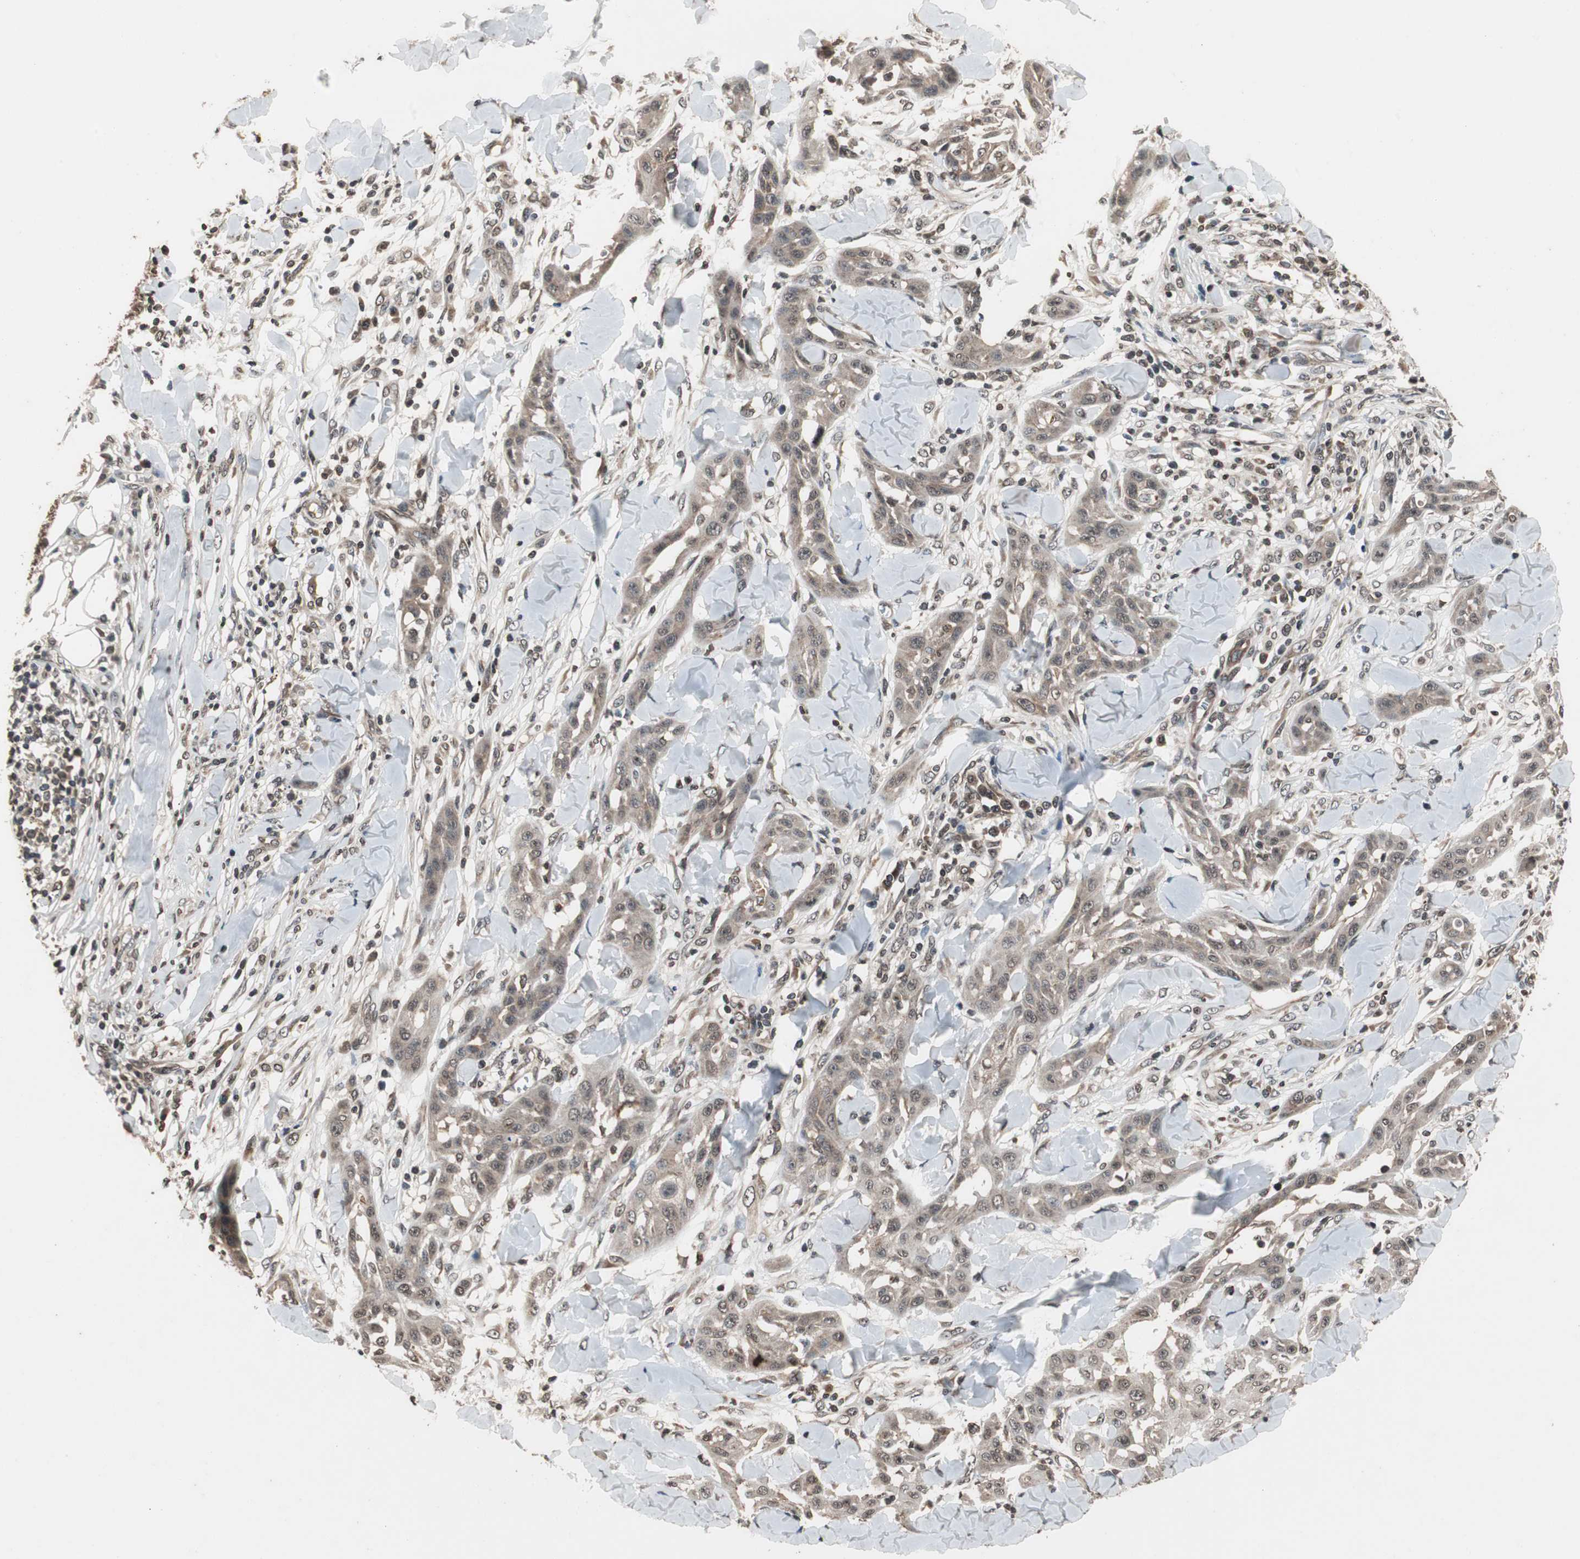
{"staining": {"intensity": "weak", "quantity": ">75%", "location": "cytoplasmic/membranous"}, "tissue": "skin cancer", "cell_type": "Tumor cells", "image_type": "cancer", "snomed": [{"axis": "morphology", "description": "Squamous cell carcinoma, NOS"}, {"axis": "topography", "description": "Skin"}], "caption": "The image reveals a brown stain indicating the presence of a protein in the cytoplasmic/membranous of tumor cells in skin squamous cell carcinoma.", "gene": "ZFC3H1", "patient": {"sex": "male", "age": 24}}